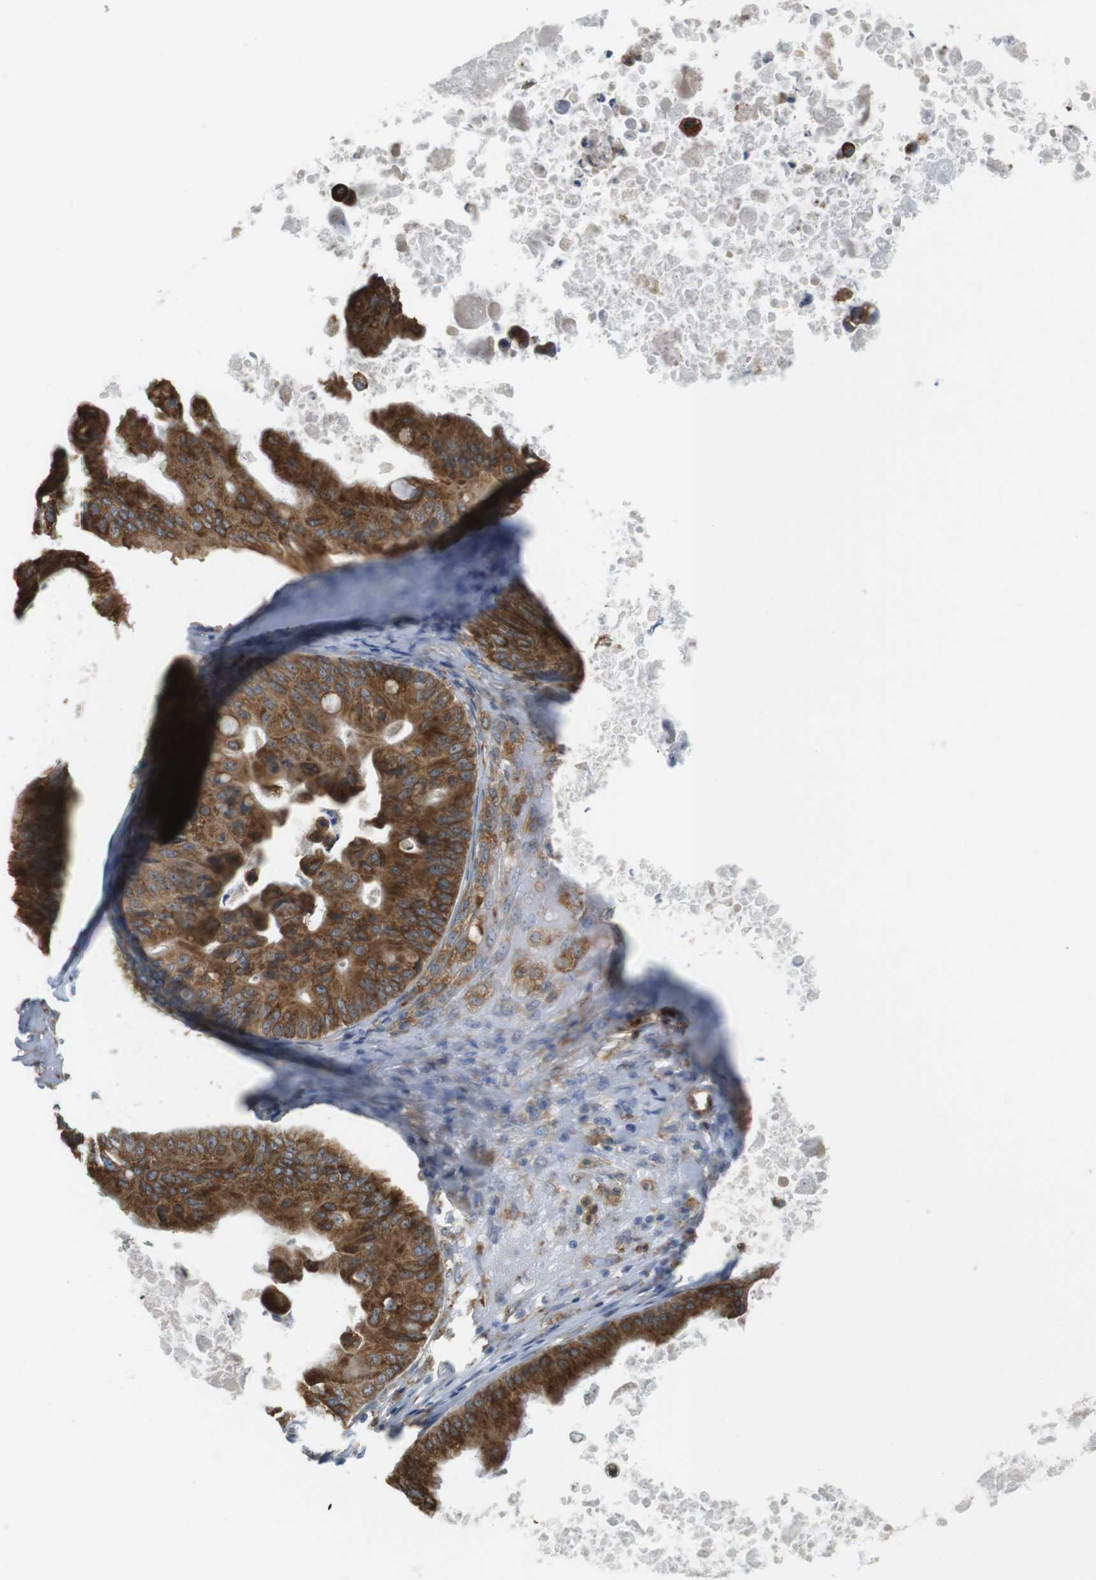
{"staining": {"intensity": "strong", "quantity": ">75%", "location": "cytoplasmic/membranous"}, "tissue": "ovarian cancer", "cell_type": "Tumor cells", "image_type": "cancer", "snomed": [{"axis": "morphology", "description": "Cystadenocarcinoma, mucinous, NOS"}, {"axis": "topography", "description": "Ovary"}], "caption": "High-power microscopy captured an IHC micrograph of mucinous cystadenocarcinoma (ovarian), revealing strong cytoplasmic/membranous positivity in approximately >75% of tumor cells.", "gene": "MBOAT2", "patient": {"sex": "female", "age": 37}}